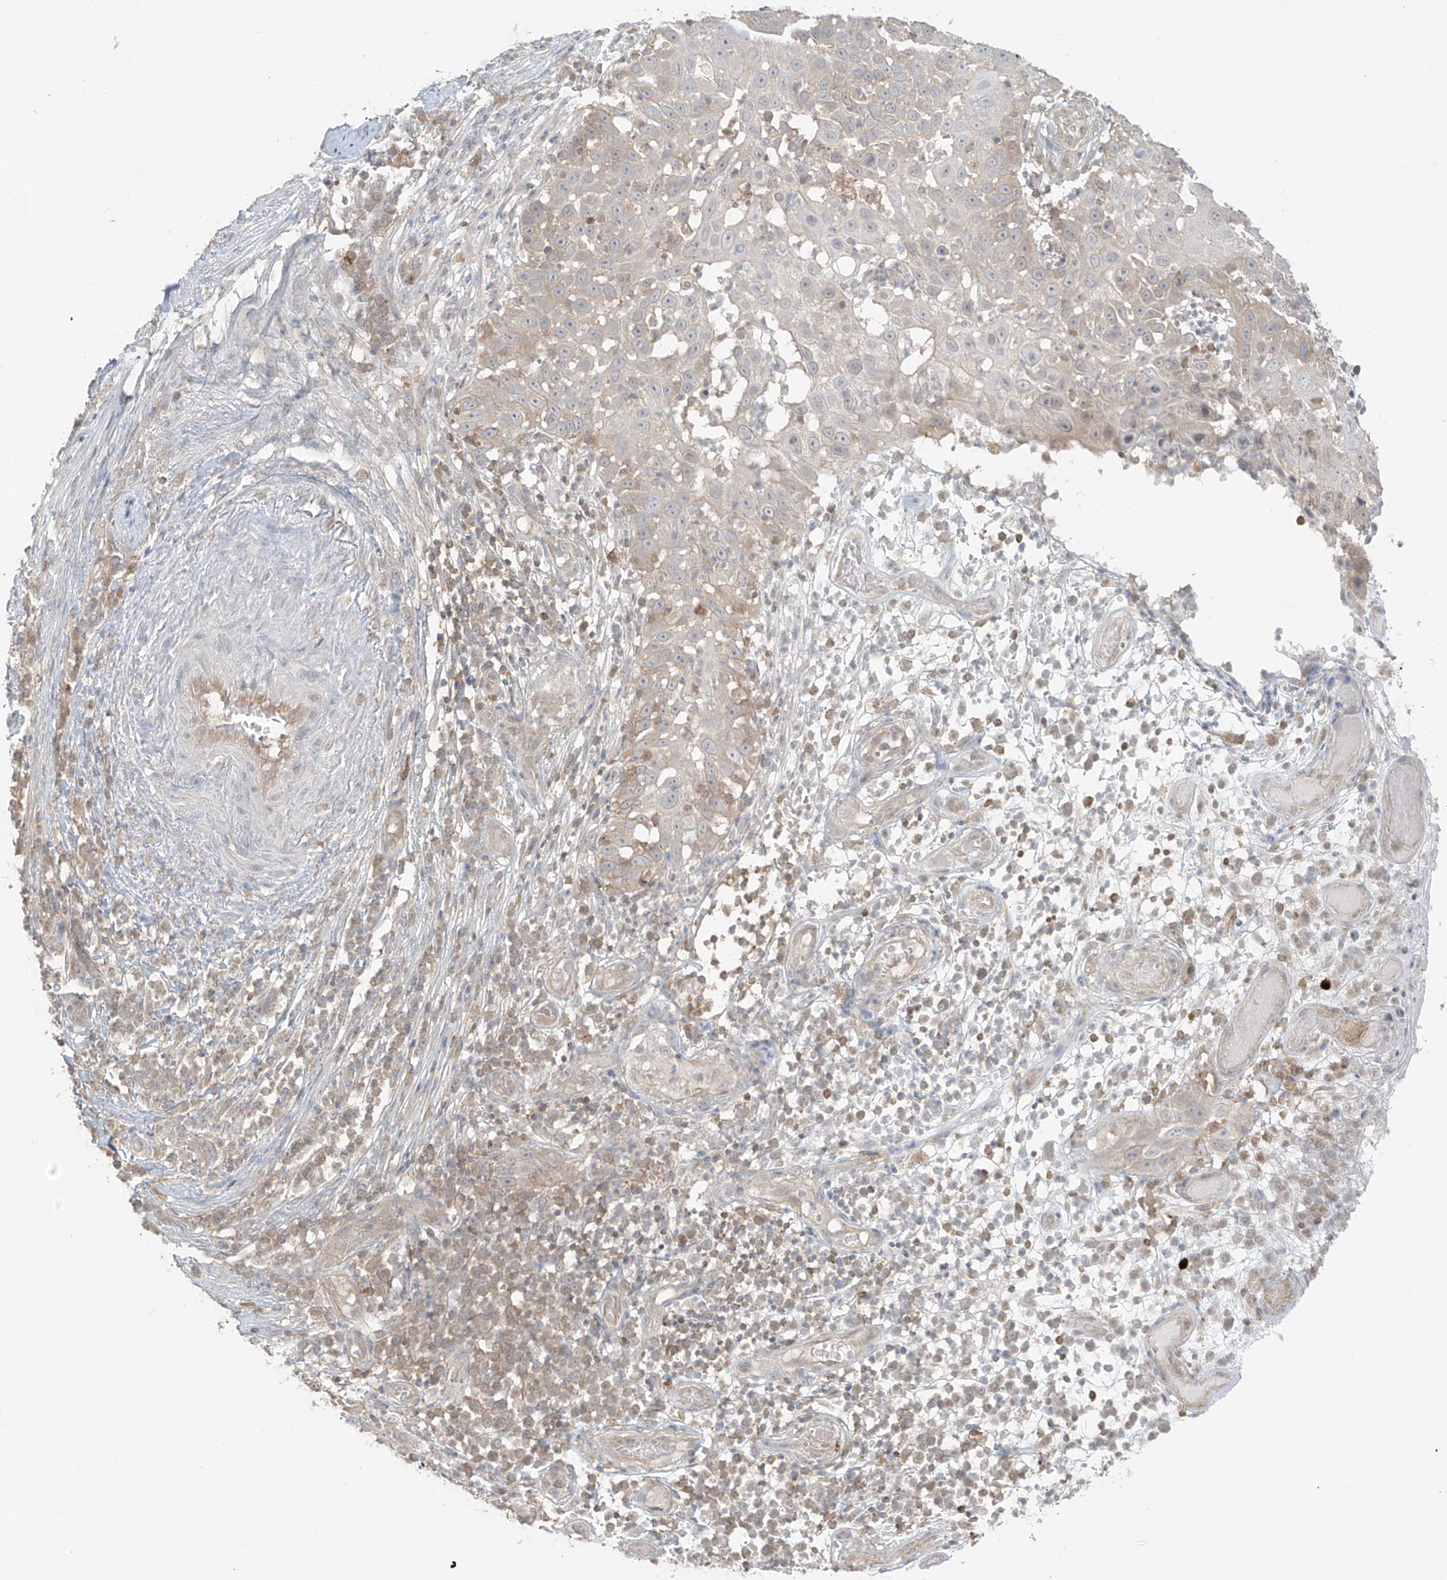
{"staining": {"intensity": "weak", "quantity": "<25%", "location": "cytoplasmic/membranous"}, "tissue": "skin cancer", "cell_type": "Tumor cells", "image_type": "cancer", "snomed": [{"axis": "morphology", "description": "Squamous cell carcinoma, NOS"}, {"axis": "topography", "description": "Skin"}], "caption": "Histopathology image shows no significant protein staining in tumor cells of skin cancer (squamous cell carcinoma). (IHC, brightfield microscopy, high magnification).", "gene": "ANGEL2", "patient": {"sex": "female", "age": 44}}